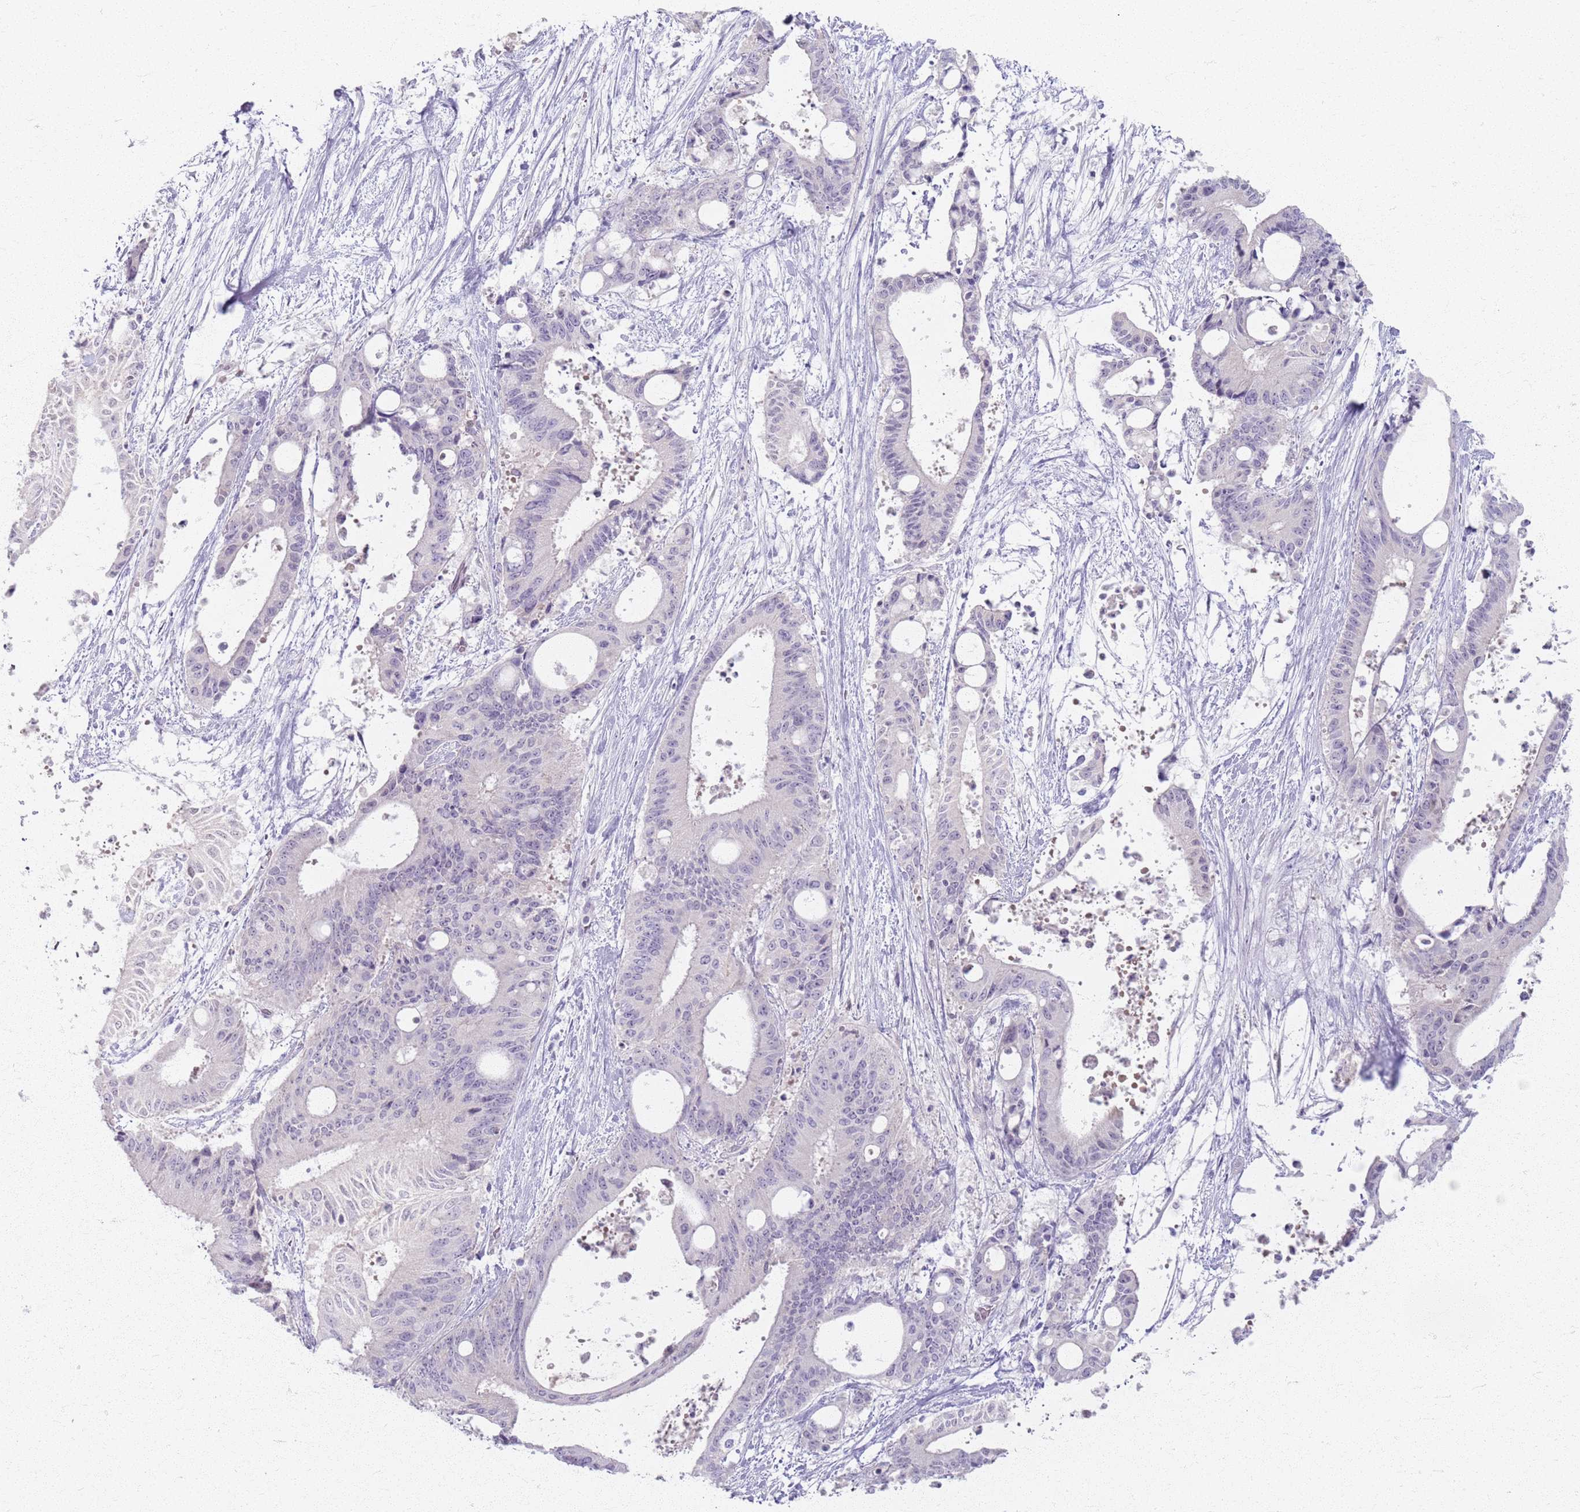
{"staining": {"intensity": "negative", "quantity": "none", "location": "none"}, "tissue": "liver cancer", "cell_type": "Tumor cells", "image_type": "cancer", "snomed": [{"axis": "morphology", "description": "Normal tissue, NOS"}, {"axis": "morphology", "description": "Cholangiocarcinoma"}, {"axis": "topography", "description": "Liver"}, {"axis": "topography", "description": "Peripheral nerve tissue"}], "caption": "The micrograph reveals no staining of tumor cells in liver cancer. (Brightfield microscopy of DAB IHC at high magnification).", "gene": "CRIPT", "patient": {"sex": "female", "age": 73}}